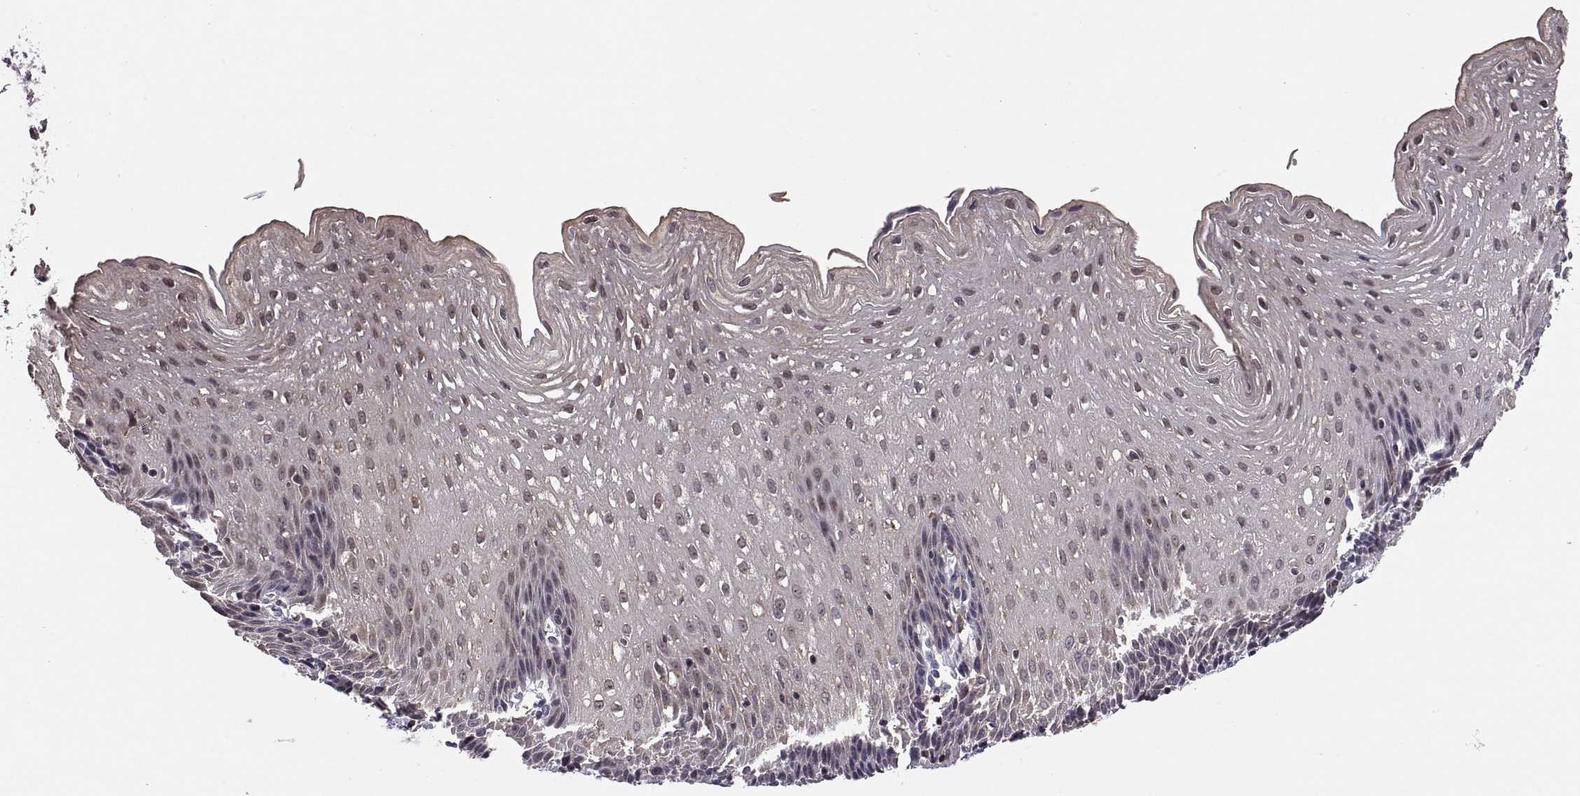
{"staining": {"intensity": "weak", "quantity": ">75%", "location": "cytoplasmic/membranous"}, "tissue": "esophagus", "cell_type": "Squamous epithelial cells", "image_type": "normal", "snomed": [{"axis": "morphology", "description": "Normal tissue, NOS"}, {"axis": "topography", "description": "Esophagus"}], "caption": "Immunohistochemistry (IHC) staining of unremarkable esophagus, which reveals low levels of weak cytoplasmic/membranous expression in about >75% of squamous epithelial cells indicating weak cytoplasmic/membranous protein expression. The staining was performed using DAB (3,3'-diaminobenzidine) (brown) for protein detection and nuclei were counterstained in hematoxylin (blue).", "gene": "ACAP1", "patient": {"sex": "female", "age": 64}}